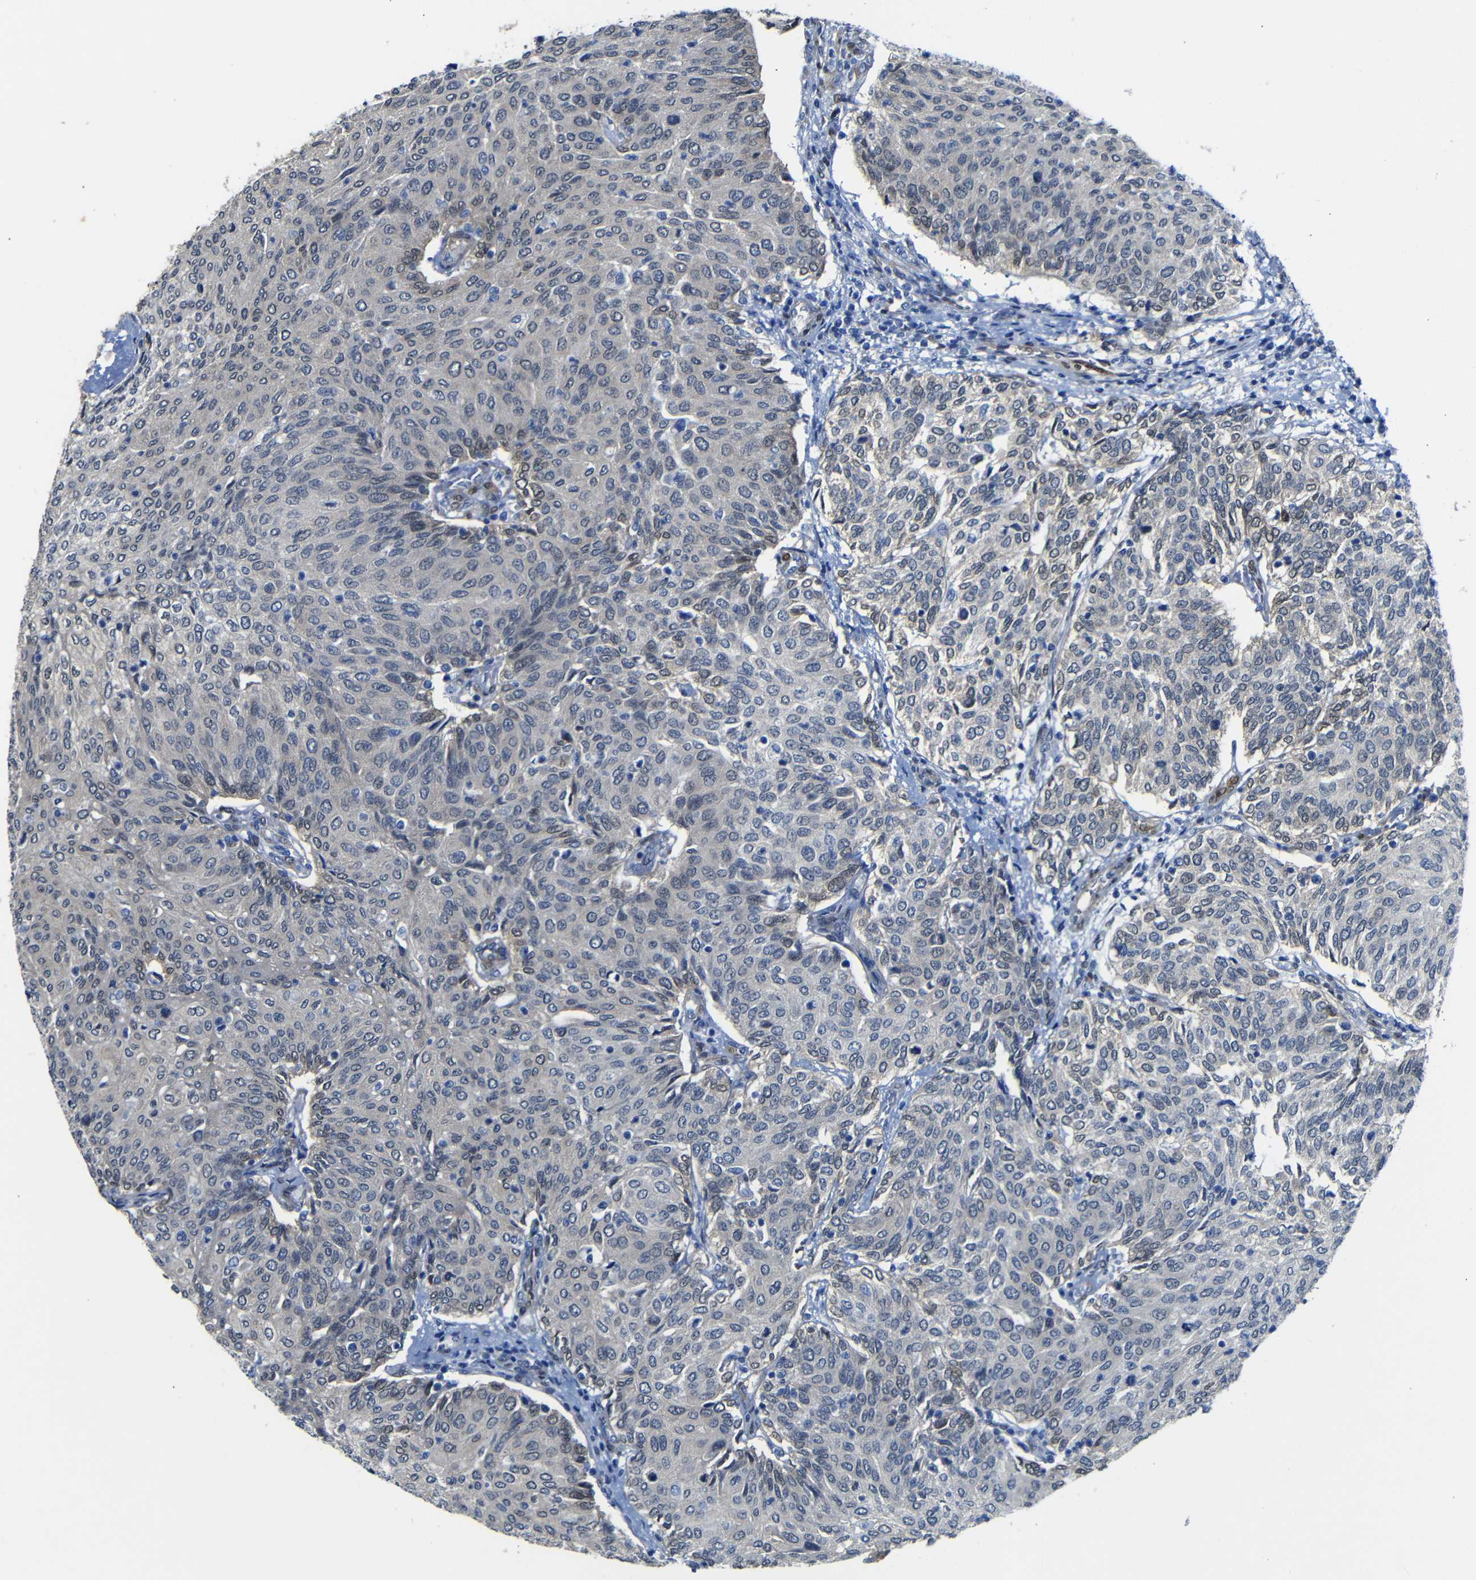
{"staining": {"intensity": "negative", "quantity": "none", "location": "none"}, "tissue": "urothelial cancer", "cell_type": "Tumor cells", "image_type": "cancer", "snomed": [{"axis": "morphology", "description": "Urothelial carcinoma, Low grade"}, {"axis": "topography", "description": "Urinary bladder"}], "caption": "Tumor cells are negative for brown protein staining in urothelial carcinoma (low-grade).", "gene": "YAP1", "patient": {"sex": "female", "age": 79}}